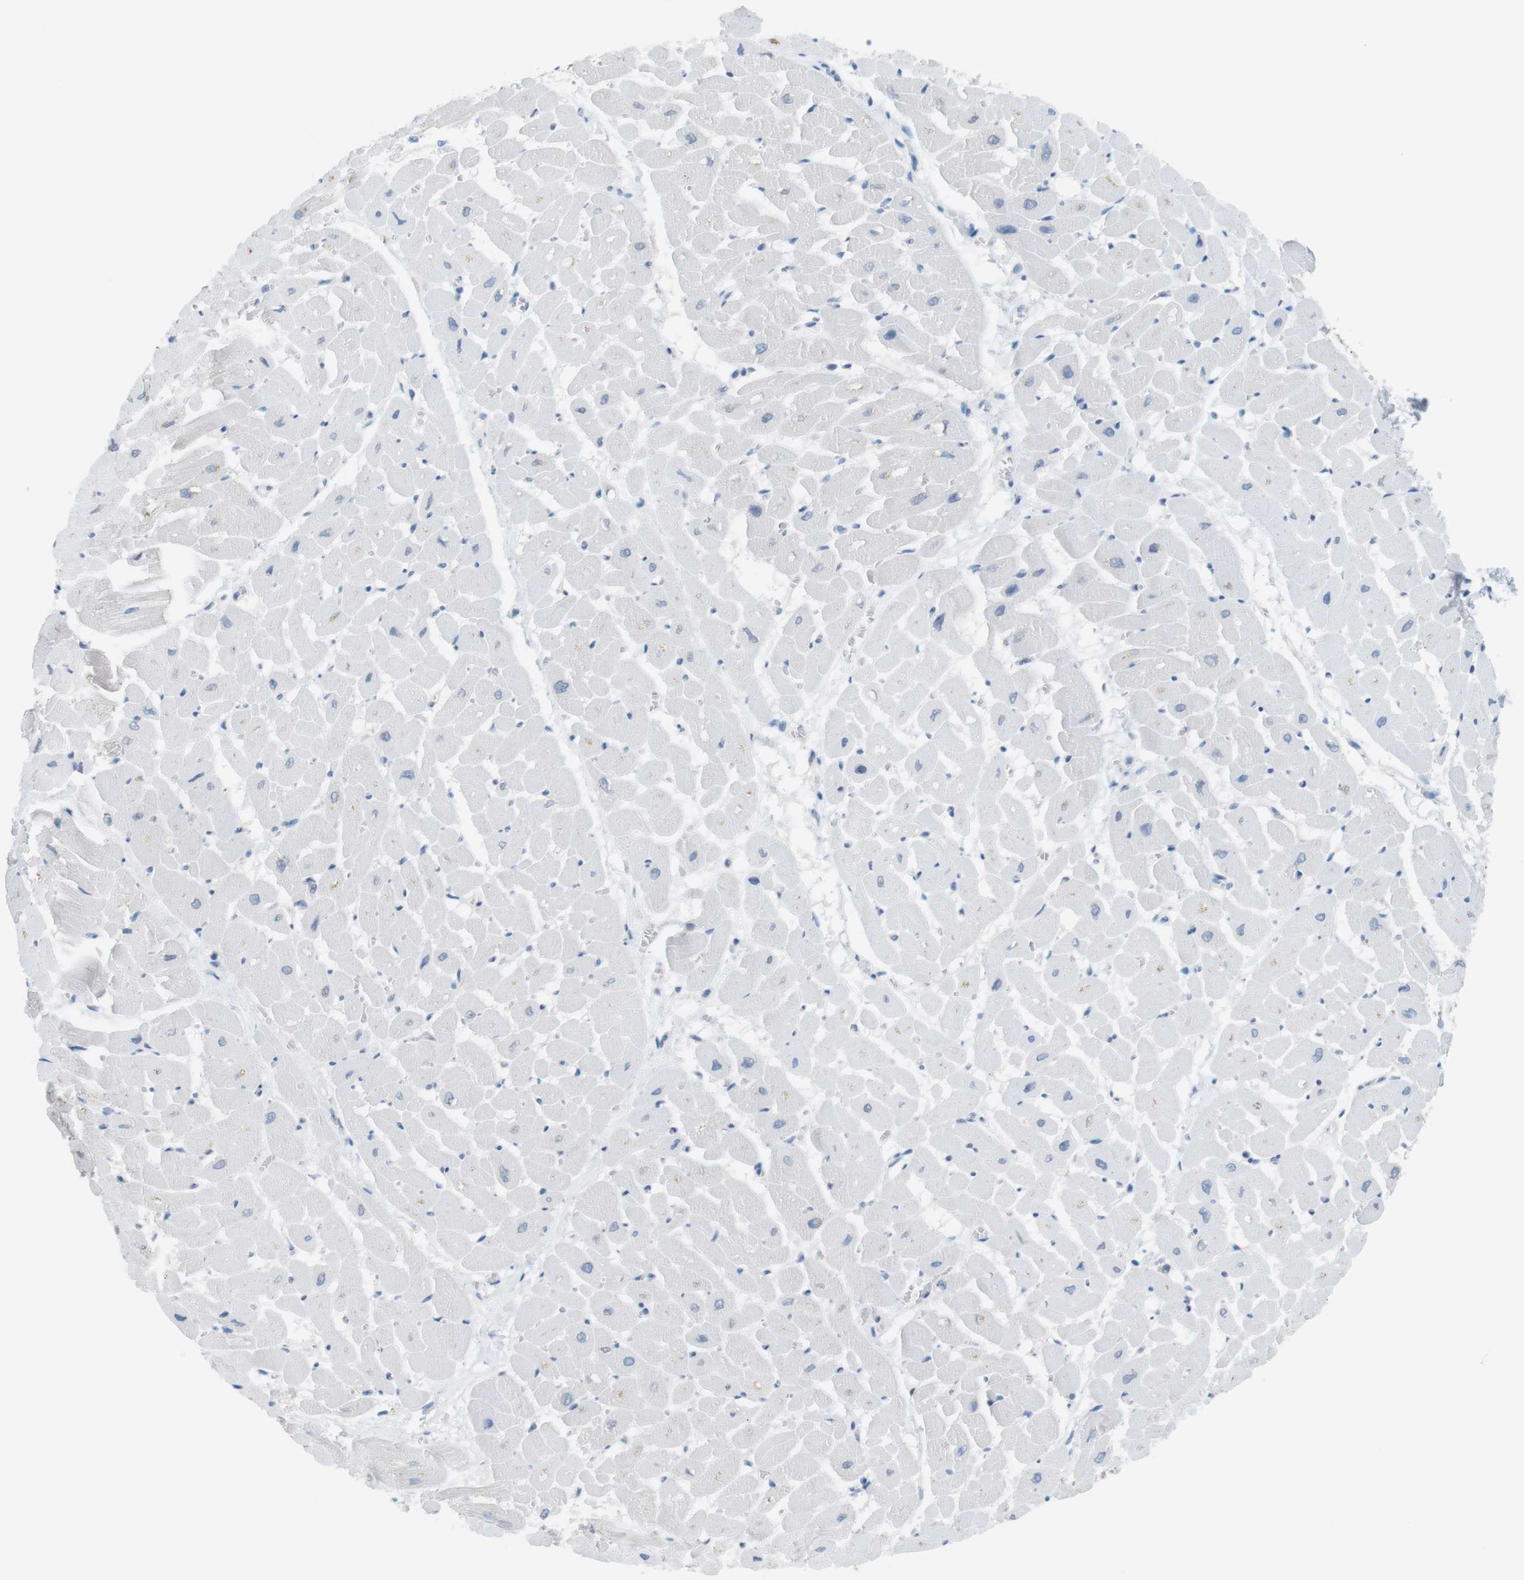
{"staining": {"intensity": "weak", "quantity": "<25%", "location": "cytoplasmic/membranous"}, "tissue": "heart muscle", "cell_type": "Cardiomyocytes", "image_type": "normal", "snomed": [{"axis": "morphology", "description": "Normal tissue, NOS"}, {"axis": "topography", "description": "Heart"}], "caption": "Image shows no protein expression in cardiomyocytes of benign heart muscle.", "gene": "MUC5B", "patient": {"sex": "male", "age": 45}}